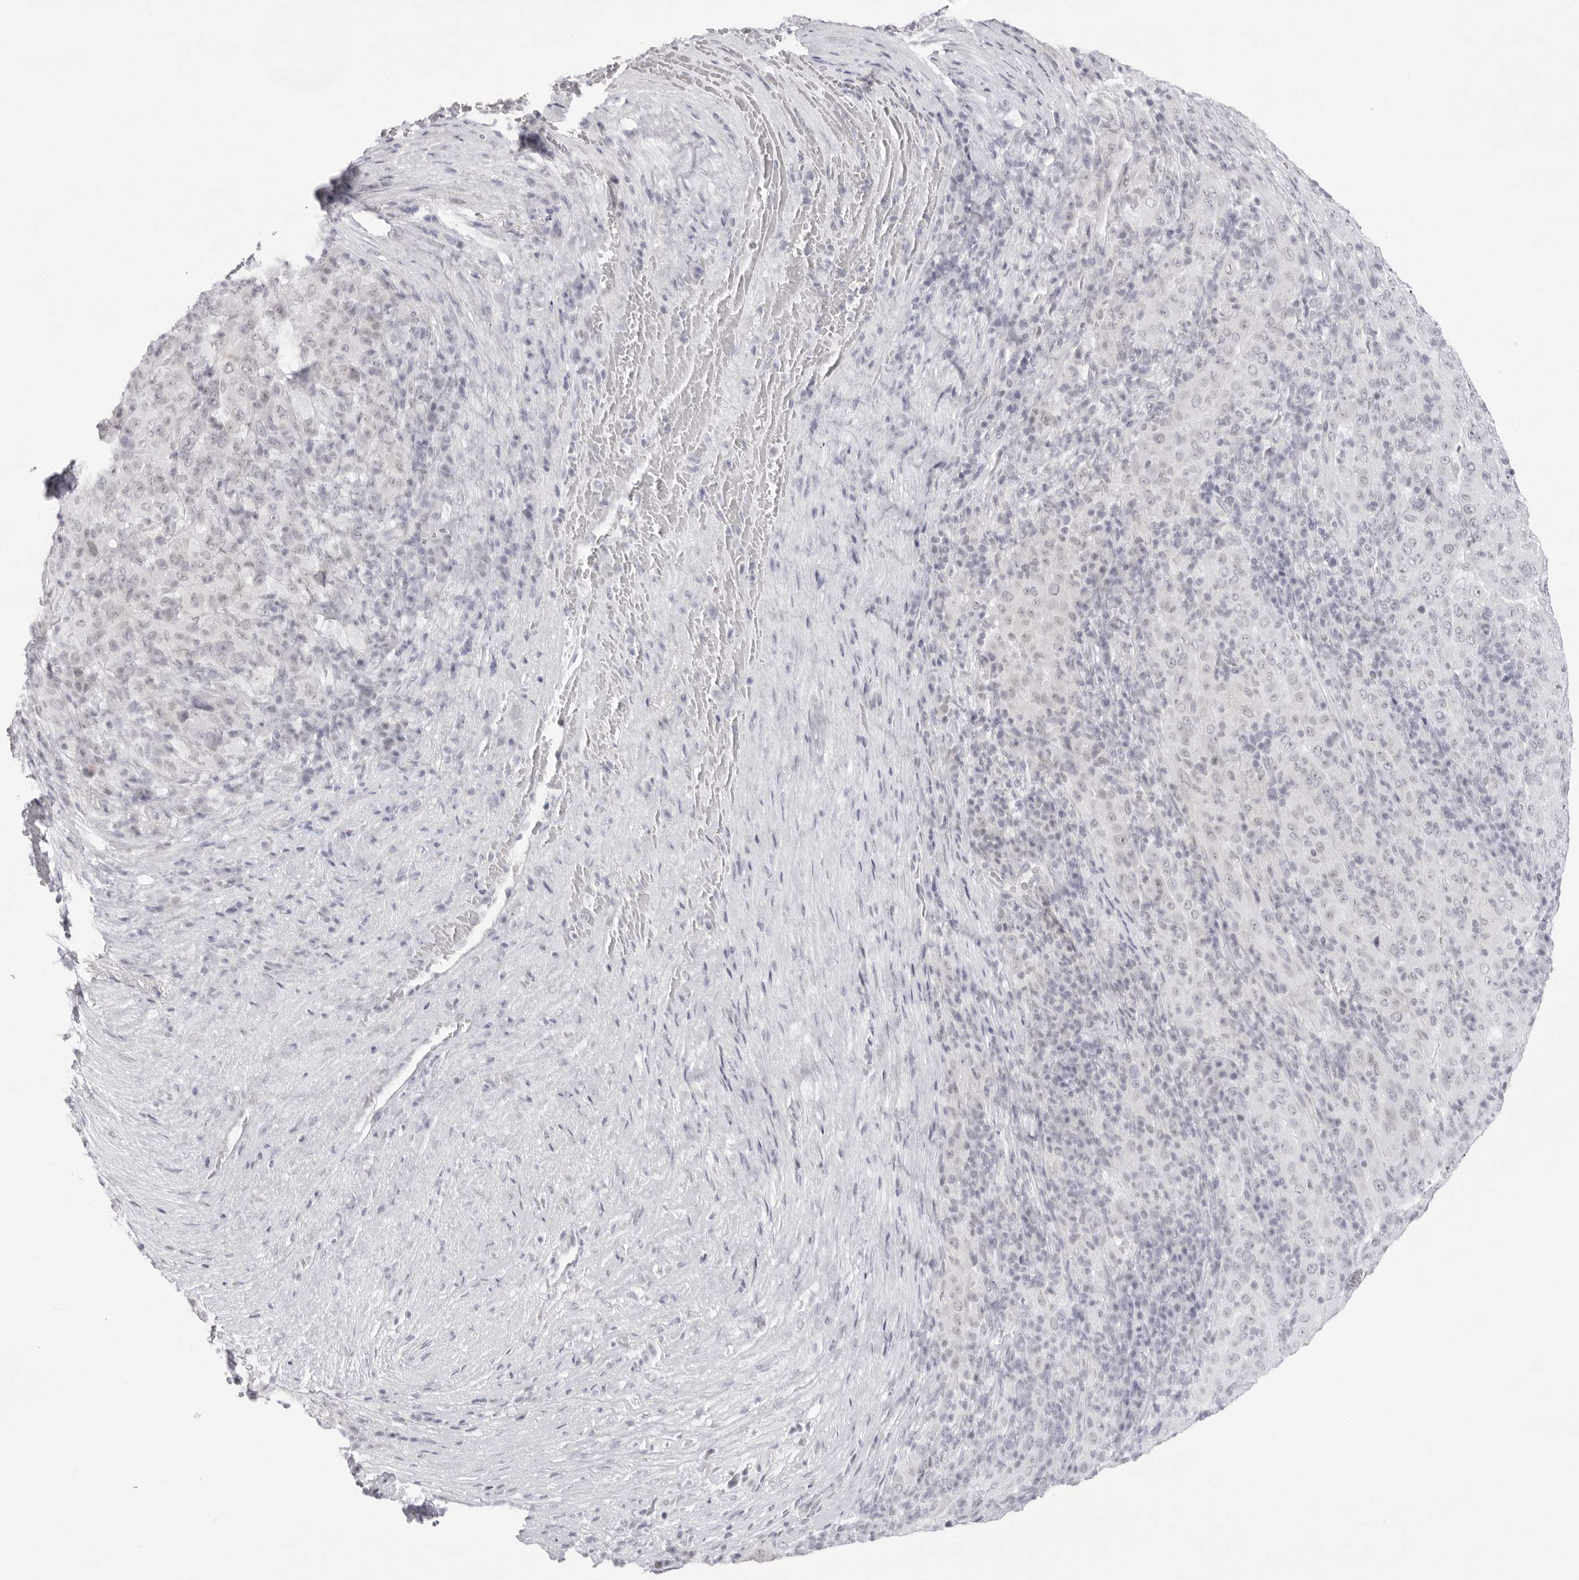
{"staining": {"intensity": "negative", "quantity": "none", "location": "none"}, "tissue": "pancreatic cancer", "cell_type": "Tumor cells", "image_type": "cancer", "snomed": [{"axis": "morphology", "description": "Adenocarcinoma, NOS"}, {"axis": "topography", "description": "Pancreas"}], "caption": "Immunohistochemical staining of pancreatic cancer (adenocarcinoma) demonstrates no significant staining in tumor cells. (DAB immunohistochemistry visualized using brightfield microscopy, high magnification).", "gene": "KLK12", "patient": {"sex": "male", "age": 63}}